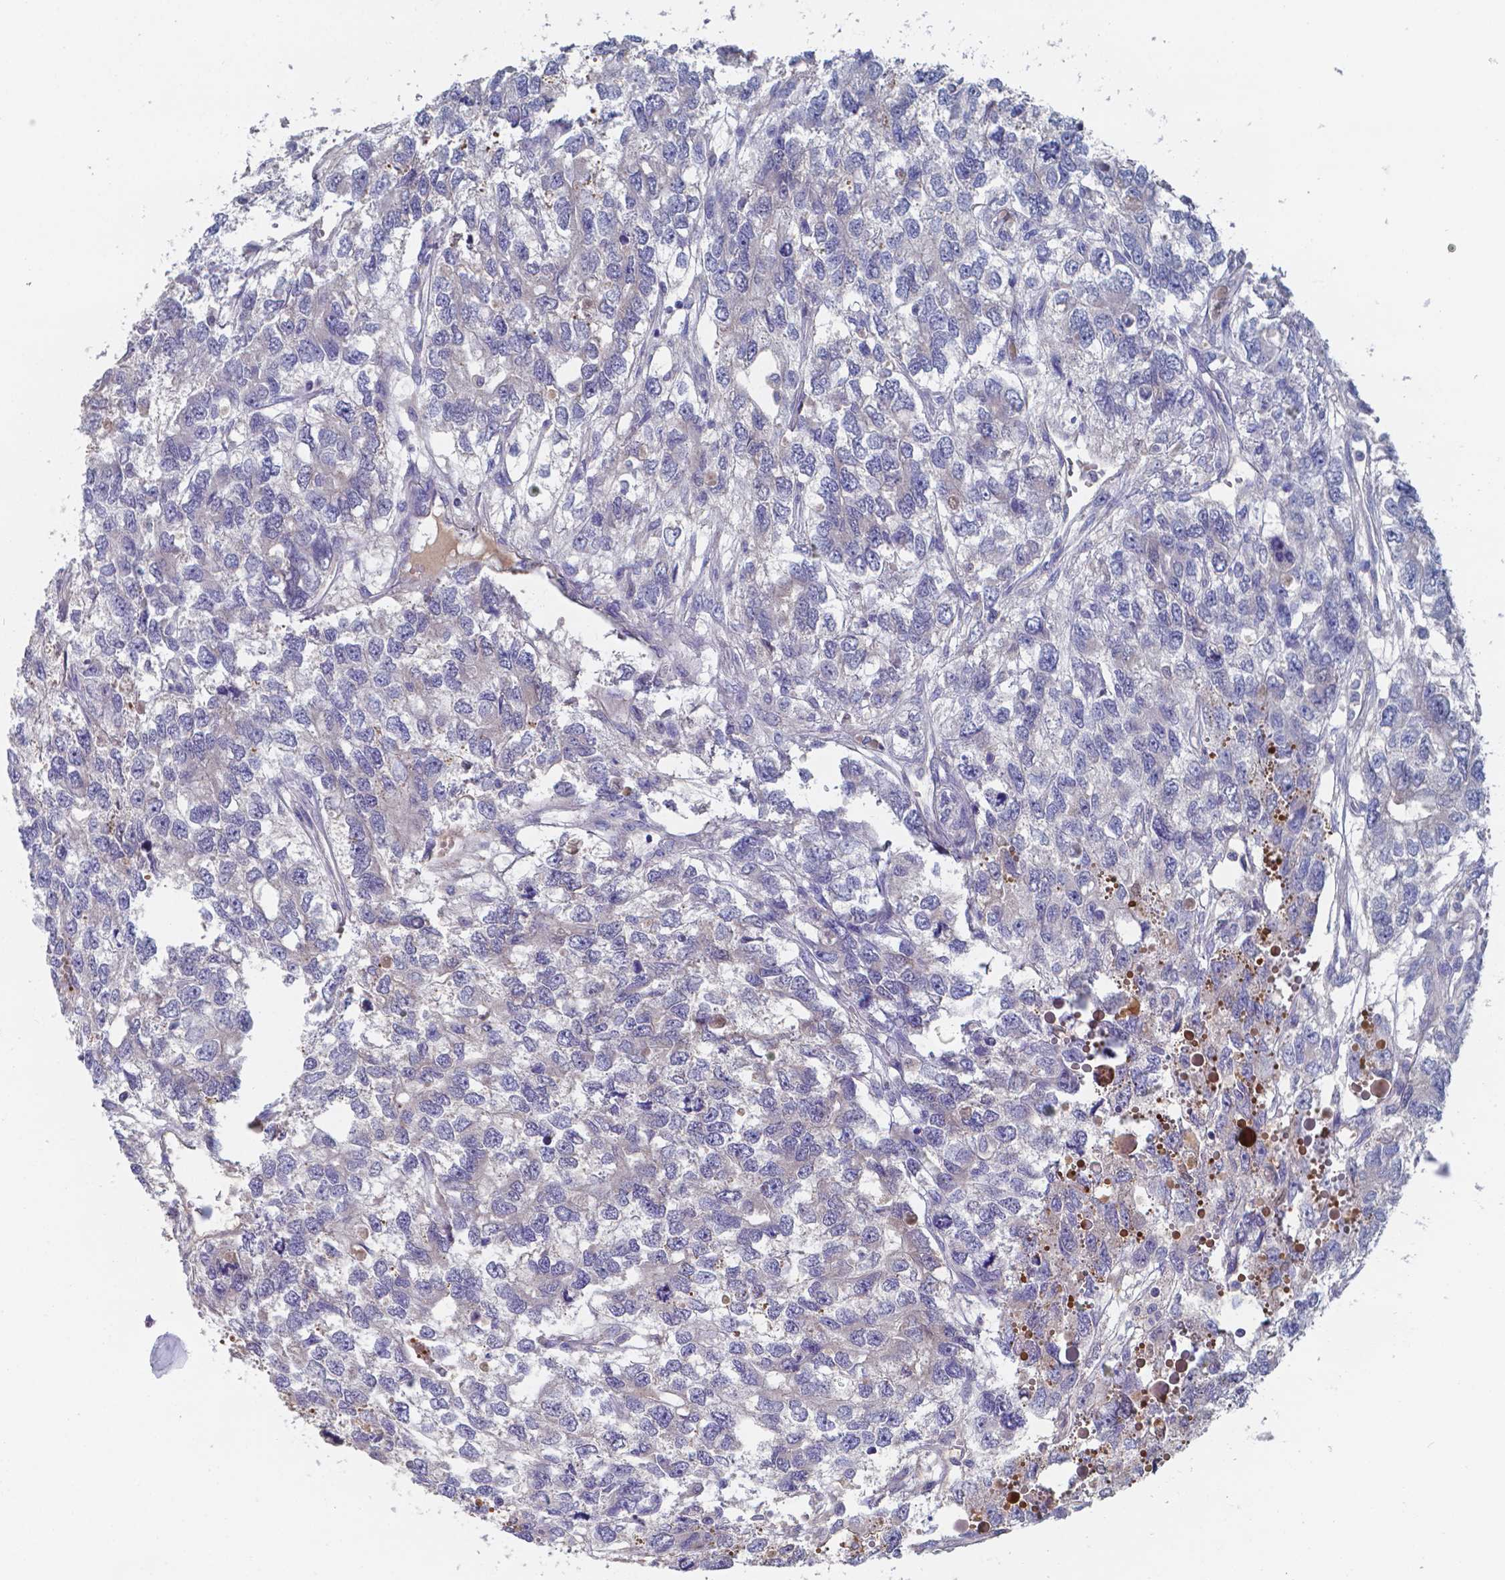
{"staining": {"intensity": "negative", "quantity": "none", "location": "none"}, "tissue": "testis cancer", "cell_type": "Tumor cells", "image_type": "cancer", "snomed": [{"axis": "morphology", "description": "Seminoma, NOS"}, {"axis": "topography", "description": "Testis"}], "caption": "High magnification brightfield microscopy of seminoma (testis) stained with DAB (3,3'-diaminobenzidine) (brown) and counterstained with hematoxylin (blue): tumor cells show no significant positivity. The staining was performed using DAB (3,3'-diaminobenzidine) to visualize the protein expression in brown, while the nuclei were stained in blue with hematoxylin (Magnification: 20x).", "gene": "BTBD17", "patient": {"sex": "male", "age": 52}}